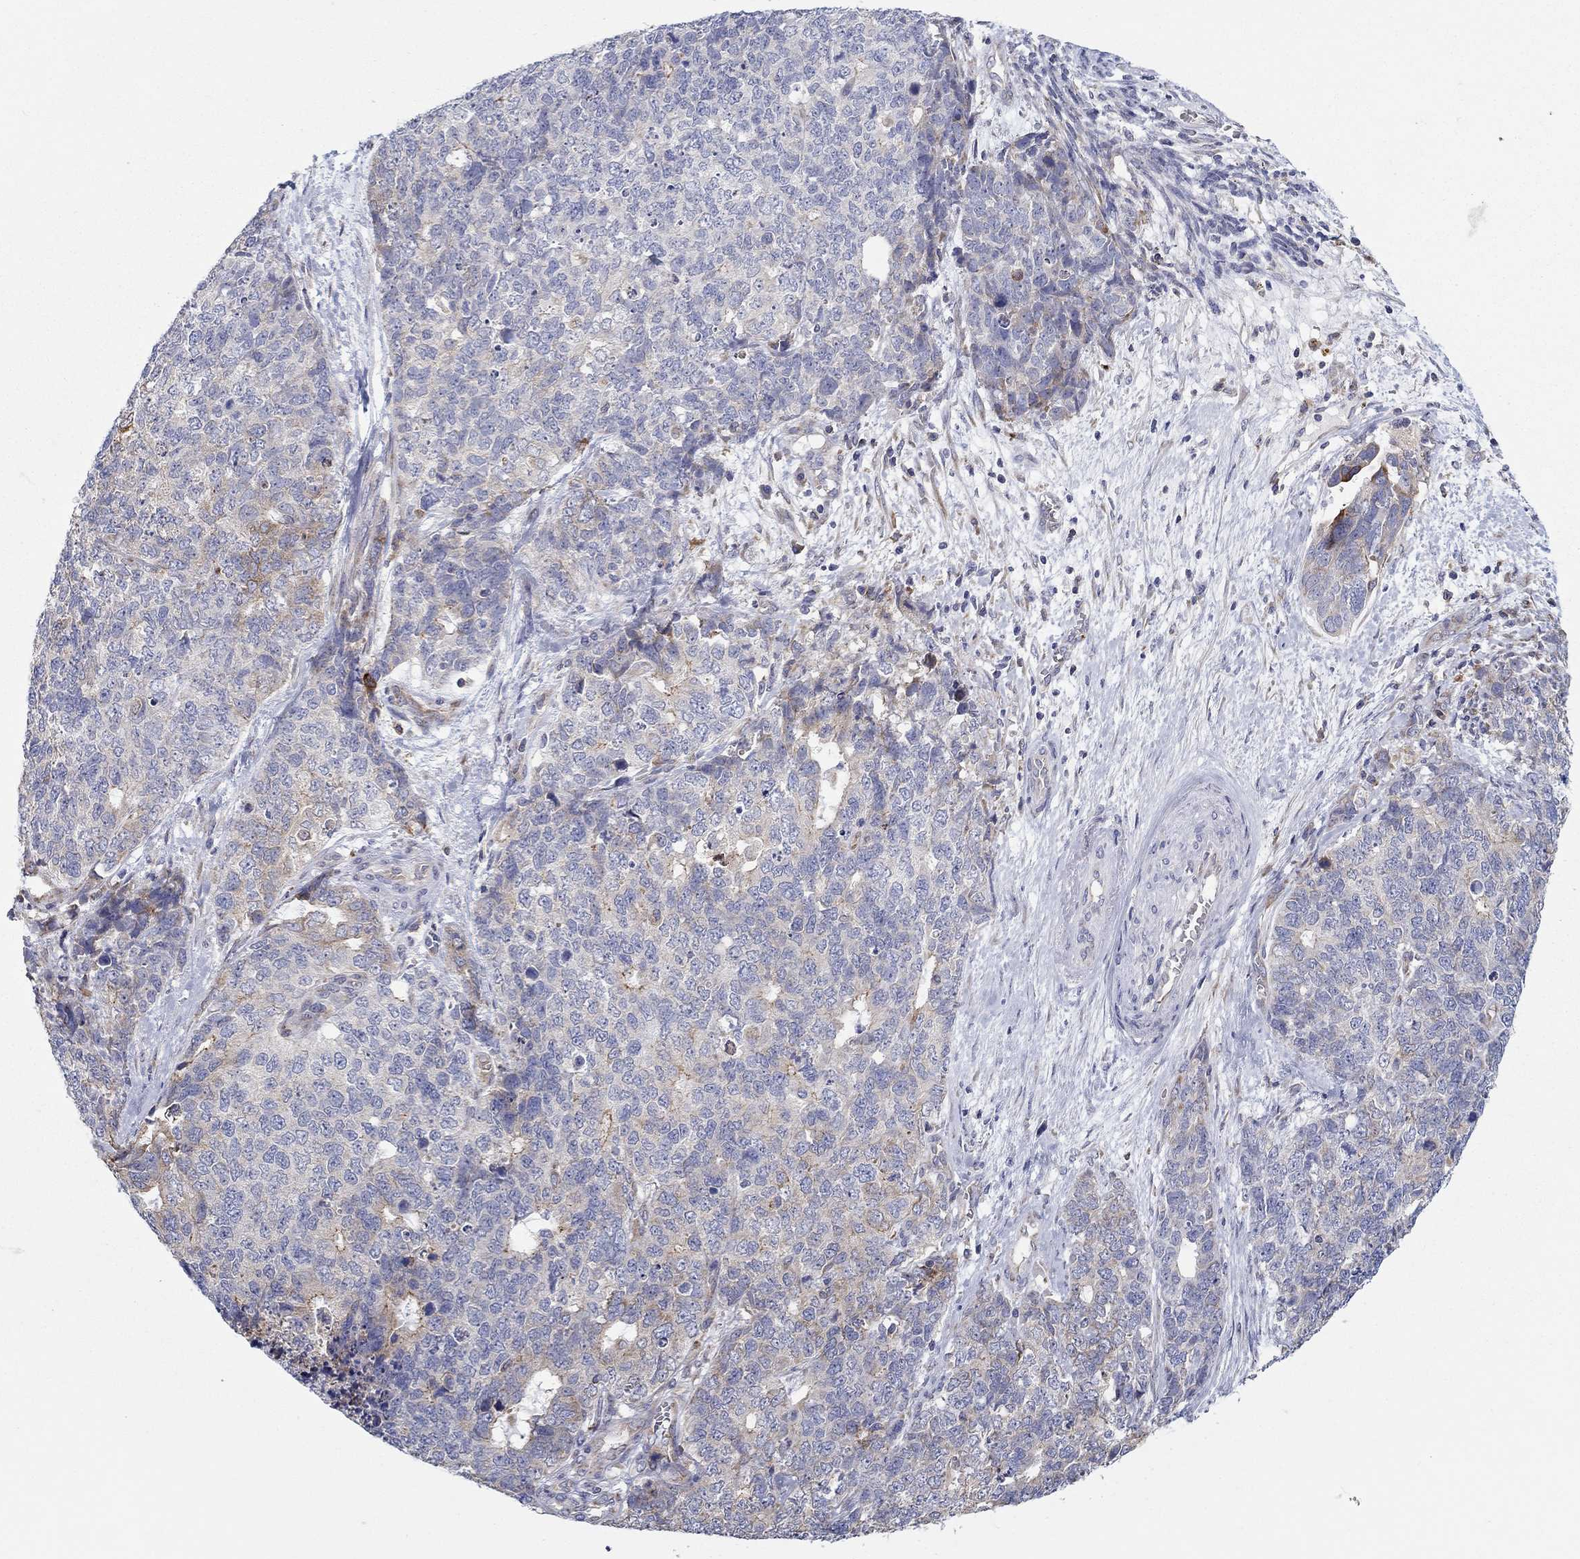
{"staining": {"intensity": "moderate", "quantity": "<25%", "location": "cytoplasmic/membranous"}, "tissue": "cervical cancer", "cell_type": "Tumor cells", "image_type": "cancer", "snomed": [{"axis": "morphology", "description": "Squamous cell carcinoma, NOS"}, {"axis": "topography", "description": "Cervix"}], "caption": "Tumor cells display low levels of moderate cytoplasmic/membranous expression in about <25% of cells in human squamous cell carcinoma (cervical).", "gene": "QRFPR", "patient": {"sex": "female", "age": 63}}